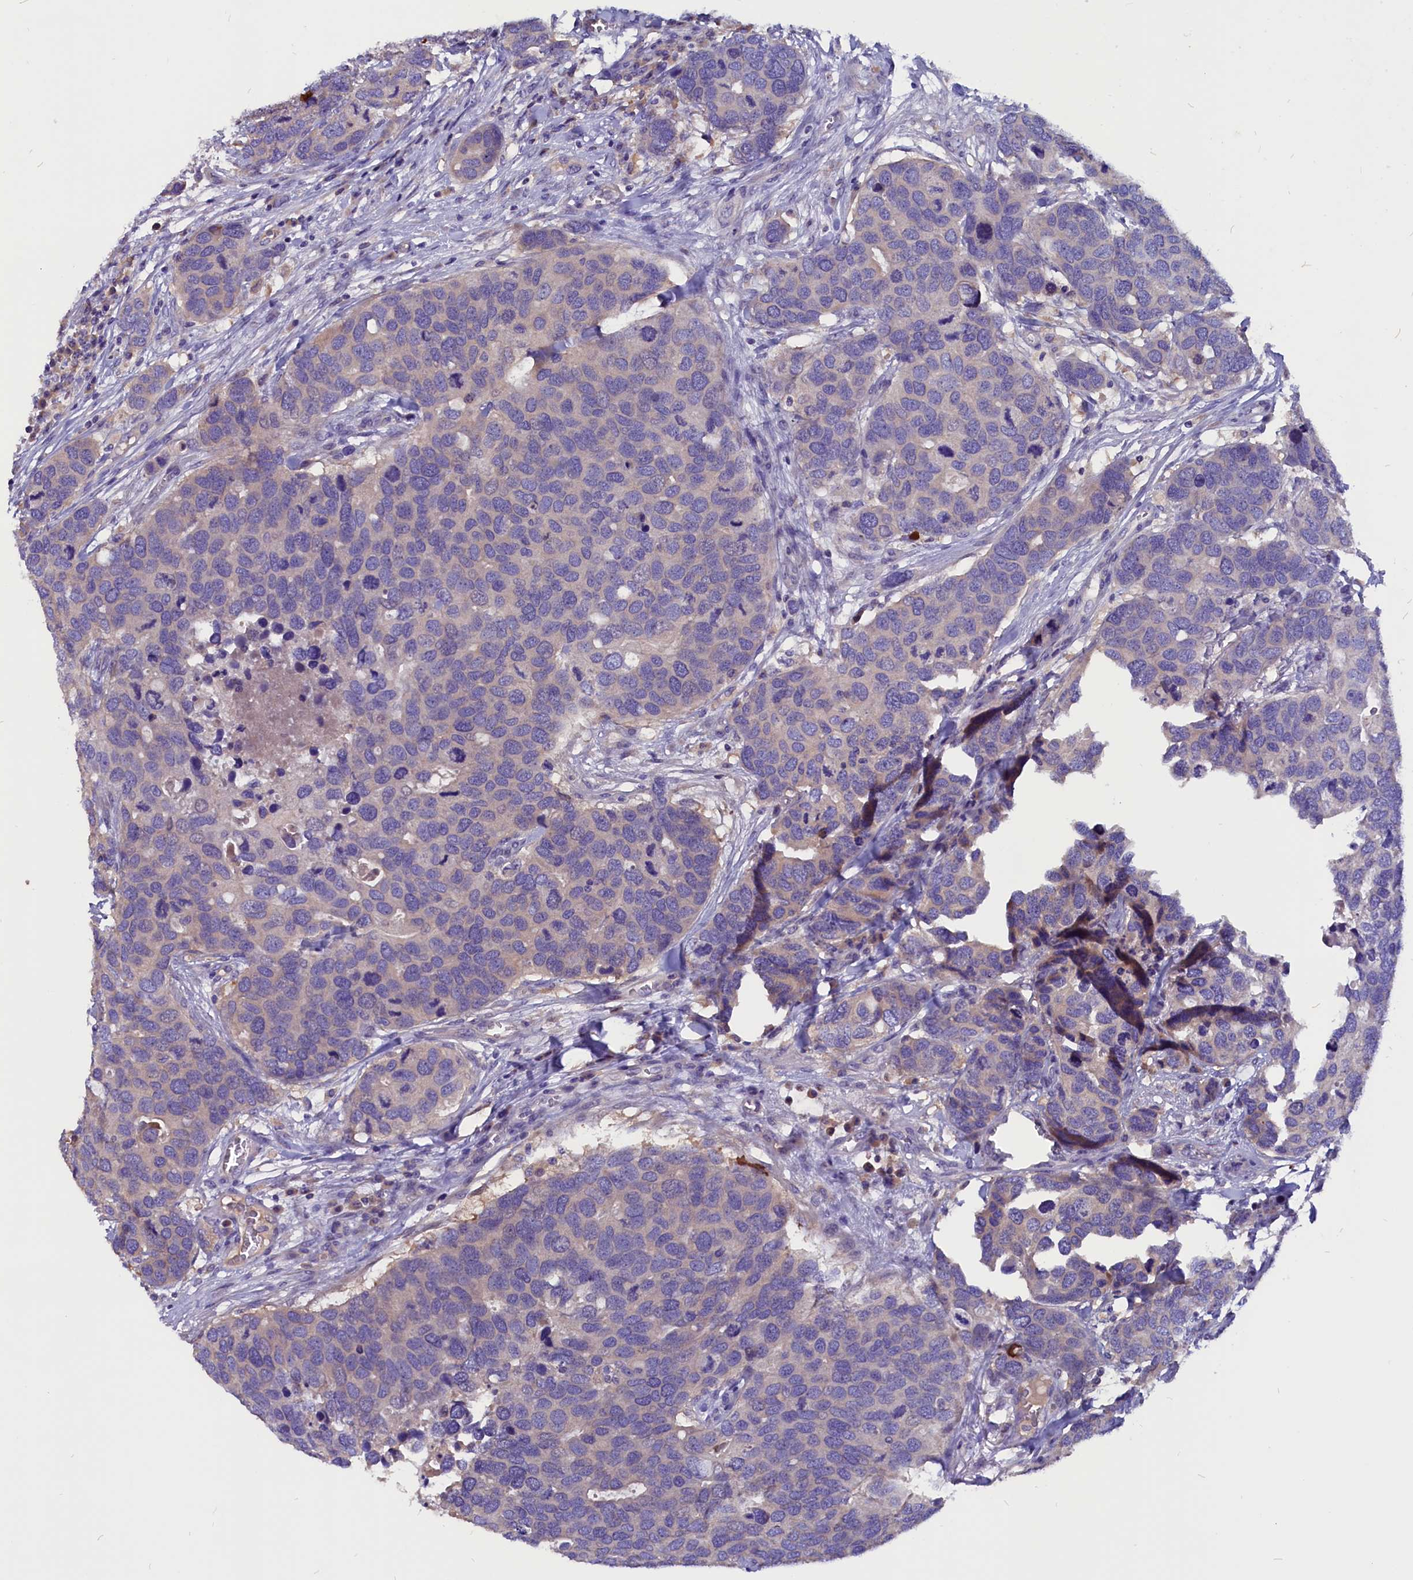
{"staining": {"intensity": "negative", "quantity": "none", "location": "none"}, "tissue": "breast cancer", "cell_type": "Tumor cells", "image_type": "cancer", "snomed": [{"axis": "morphology", "description": "Duct carcinoma"}, {"axis": "topography", "description": "Breast"}], "caption": "Immunohistochemical staining of human infiltrating ductal carcinoma (breast) exhibits no significant expression in tumor cells.", "gene": "CCBE1", "patient": {"sex": "female", "age": 83}}